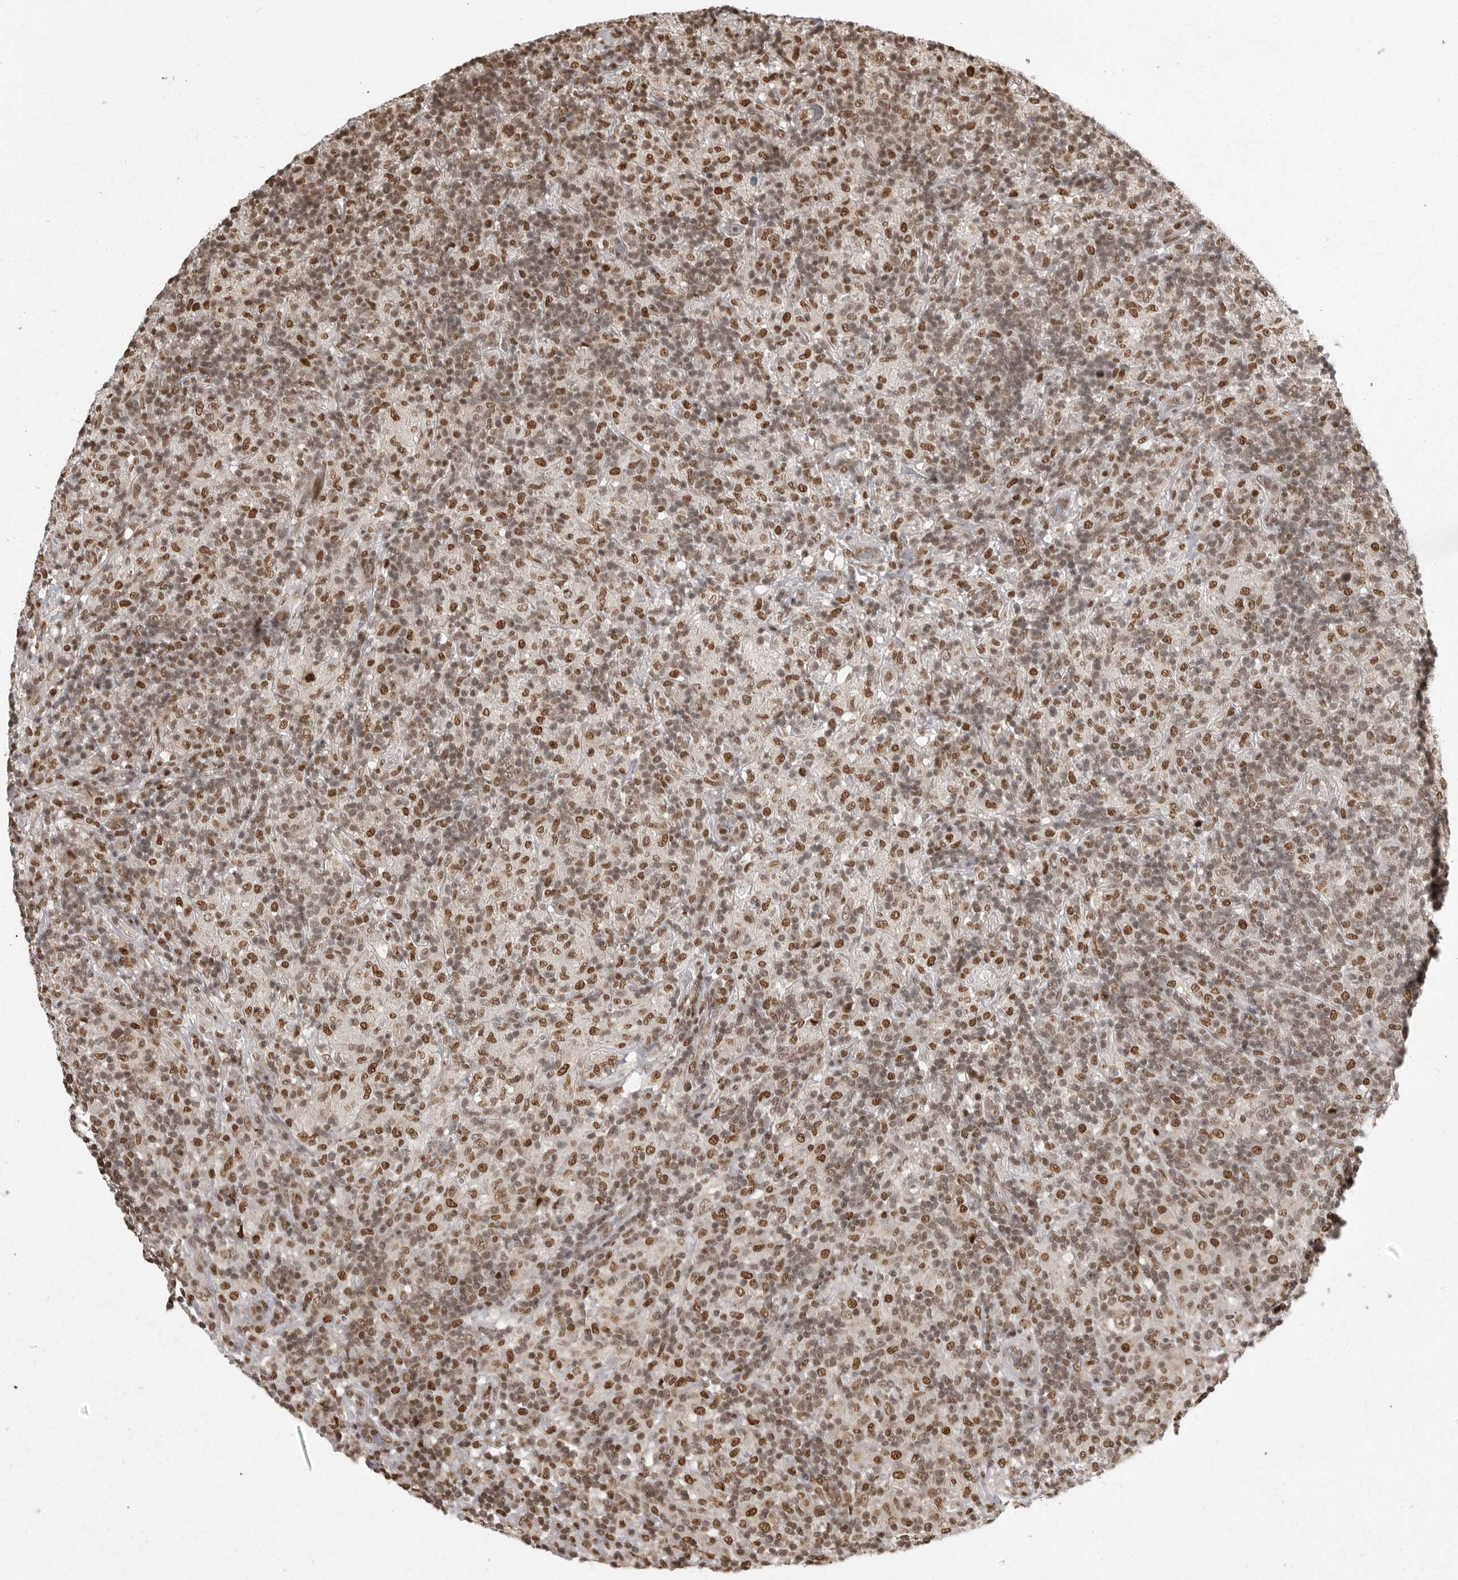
{"staining": {"intensity": "strong", "quantity": "25%-75%", "location": "nuclear"}, "tissue": "lymphoma", "cell_type": "Tumor cells", "image_type": "cancer", "snomed": [{"axis": "morphology", "description": "Hodgkin's disease, NOS"}, {"axis": "topography", "description": "Lymph node"}], "caption": "Lymphoma stained with IHC shows strong nuclear staining in about 25%-75% of tumor cells.", "gene": "YAF2", "patient": {"sex": "male", "age": 70}}